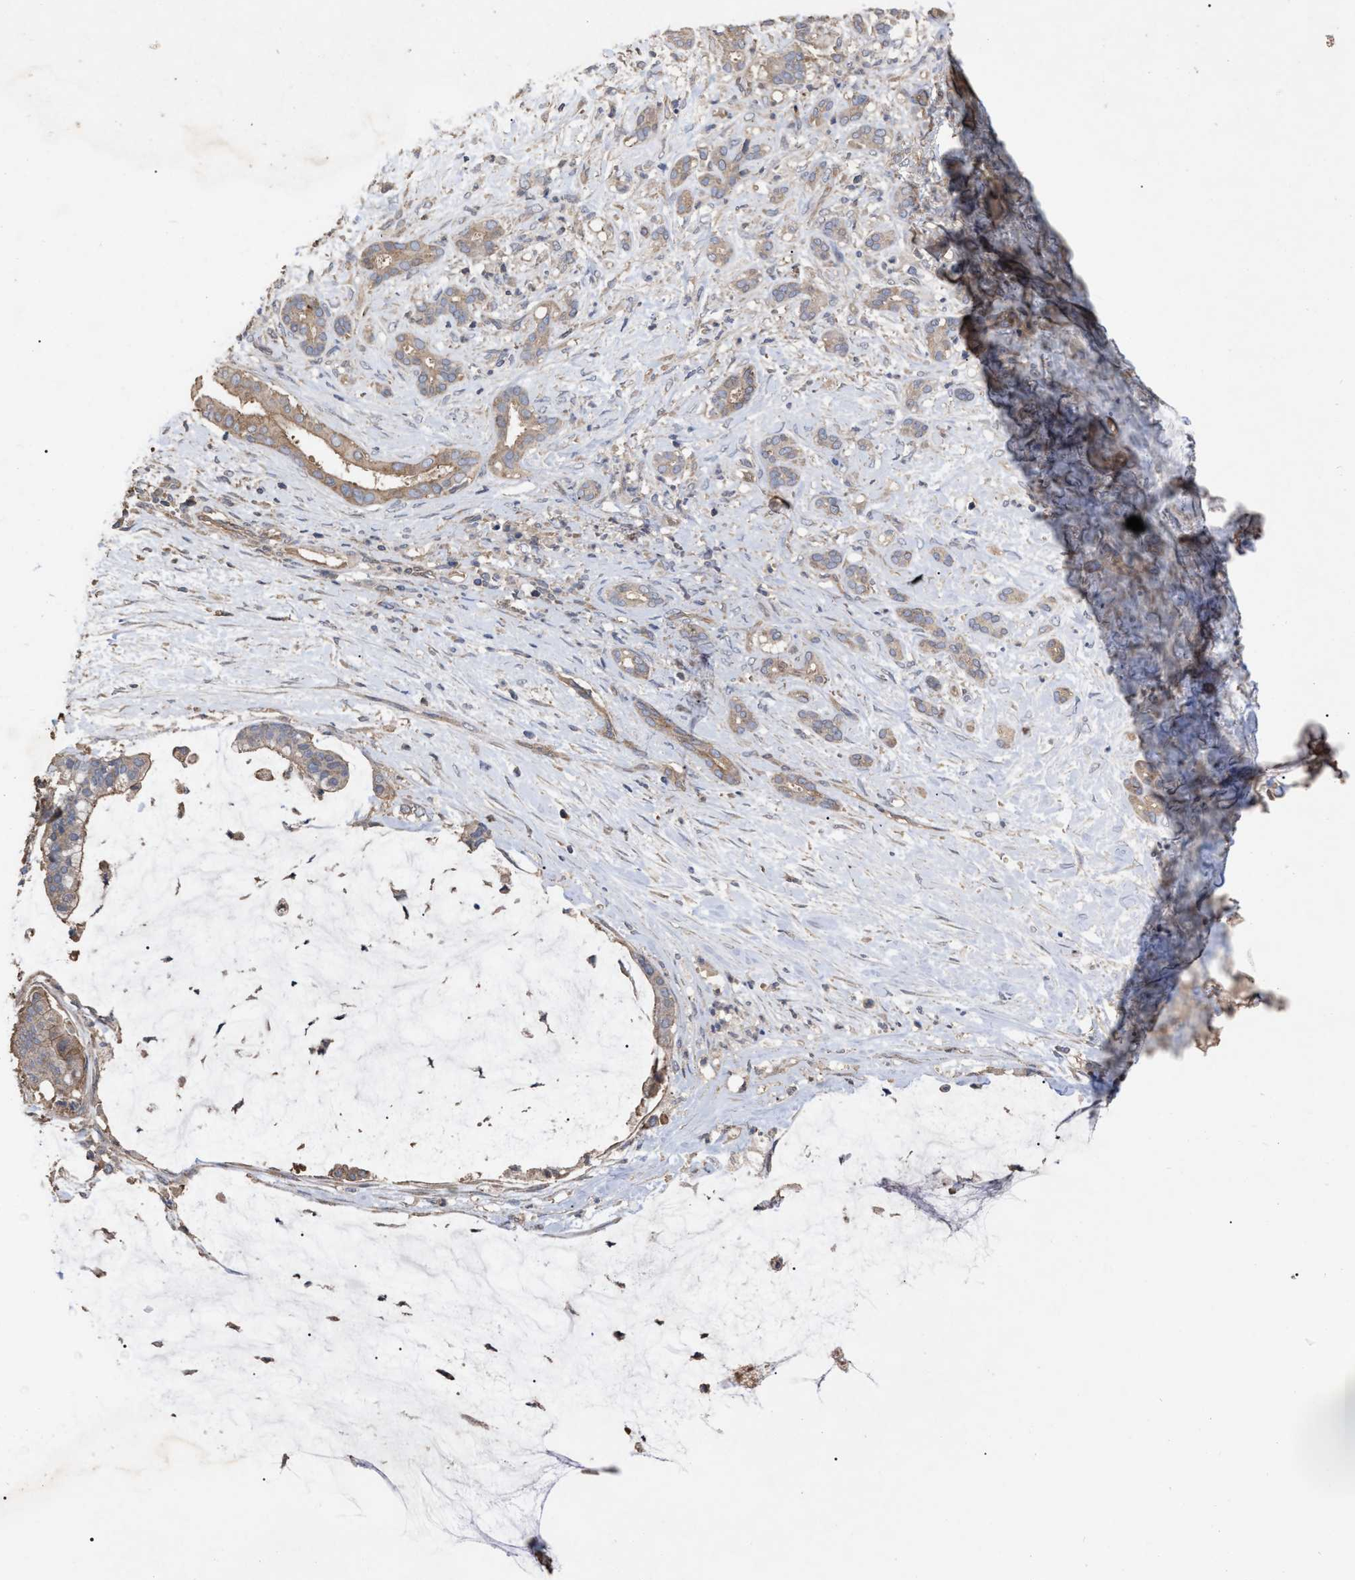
{"staining": {"intensity": "weak", "quantity": "25%-75%", "location": "cytoplasmic/membranous"}, "tissue": "pancreatic cancer", "cell_type": "Tumor cells", "image_type": "cancer", "snomed": [{"axis": "morphology", "description": "Adenocarcinoma, NOS"}, {"axis": "topography", "description": "Pancreas"}], "caption": "Protein staining of pancreatic cancer tissue displays weak cytoplasmic/membranous positivity in approximately 25%-75% of tumor cells.", "gene": "BTN2A1", "patient": {"sex": "male", "age": 41}}